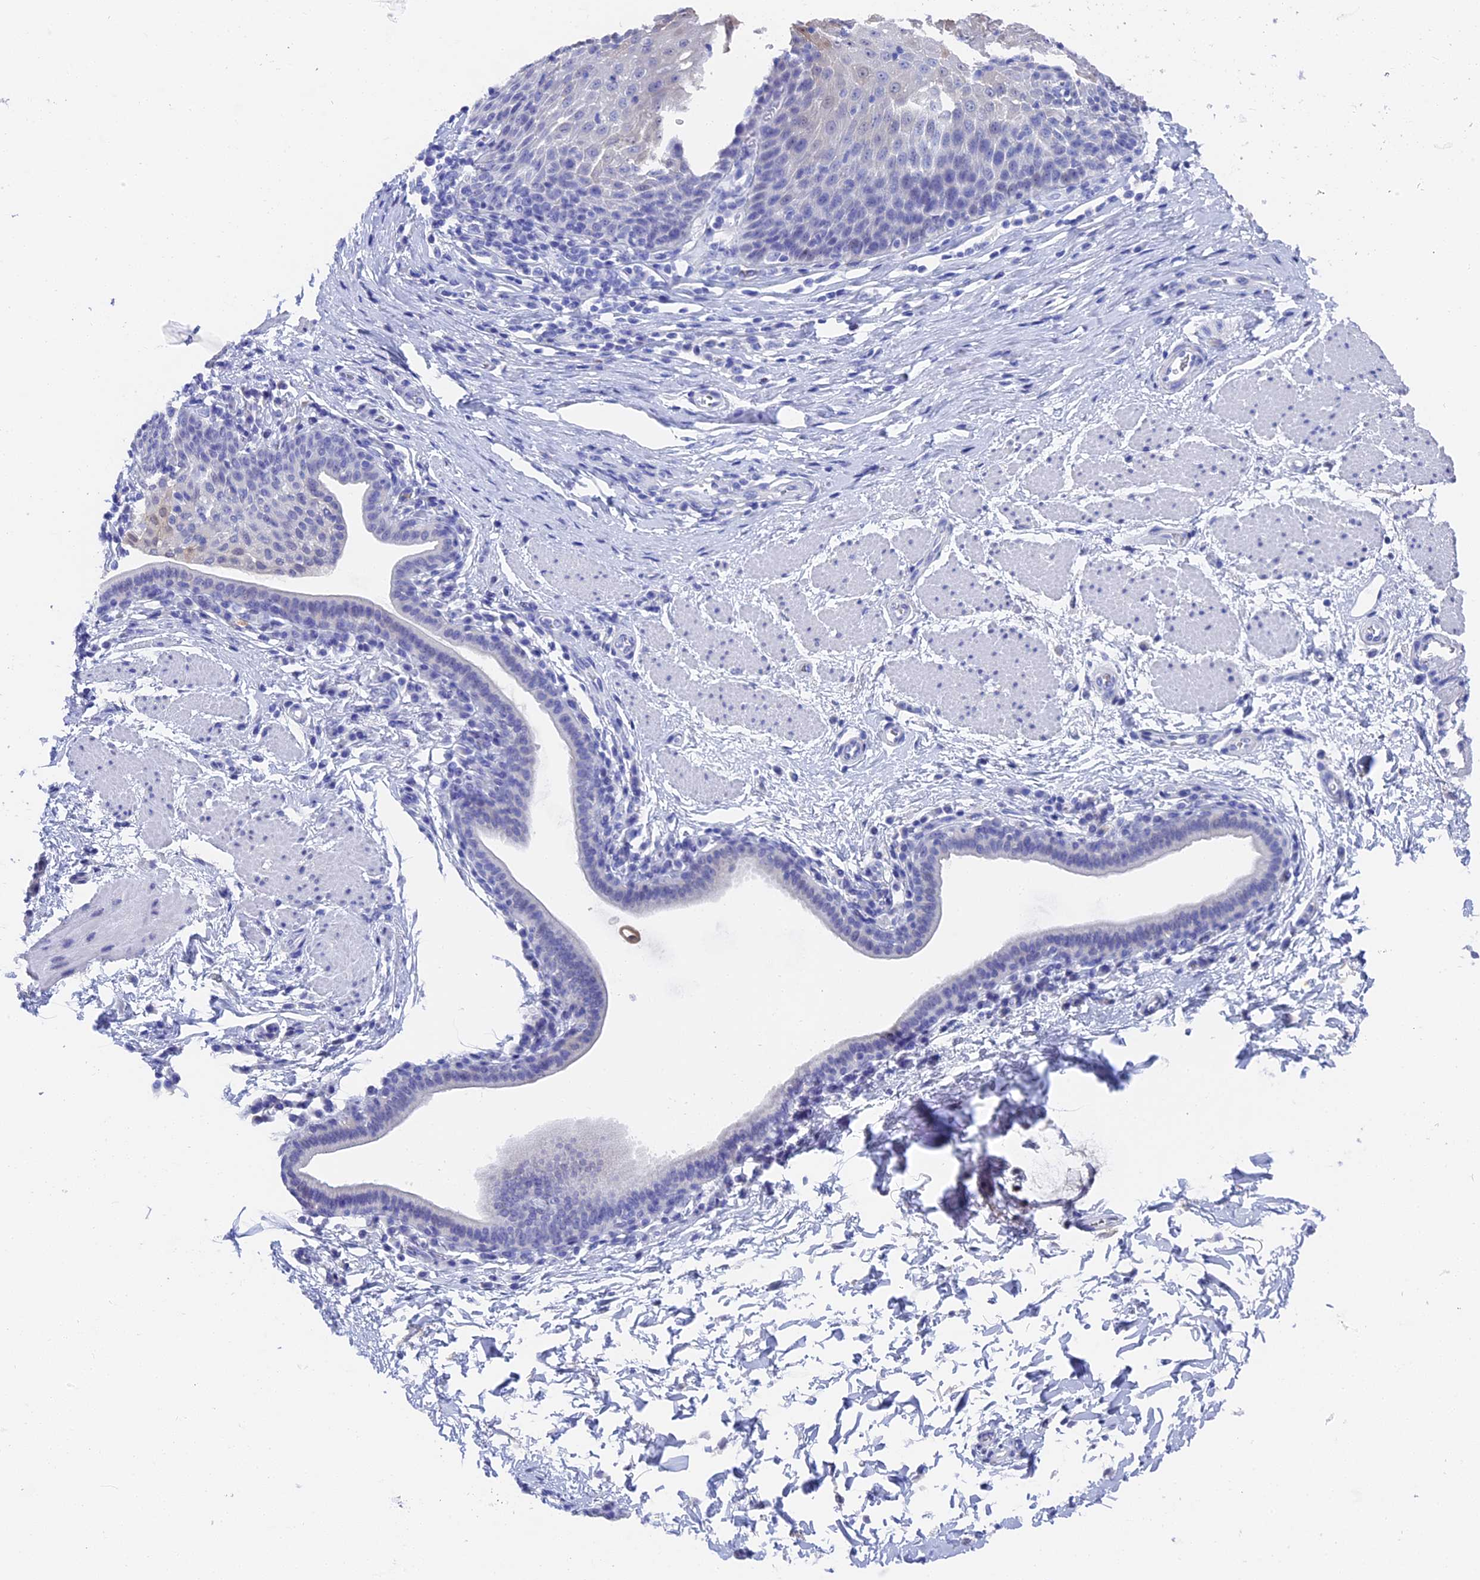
{"staining": {"intensity": "weak", "quantity": "25%-75%", "location": "cytoplasmic/membranous"}, "tissue": "esophagus", "cell_type": "Squamous epithelial cells", "image_type": "normal", "snomed": [{"axis": "morphology", "description": "Normal tissue, NOS"}, {"axis": "topography", "description": "Esophagus"}], "caption": "A histopathology image of human esophagus stained for a protein displays weak cytoplasmic/membranous brown staining in squamous epithelial cells.", "gene": "VPS33B", "patient": {"sex": "female", "age": 61}}